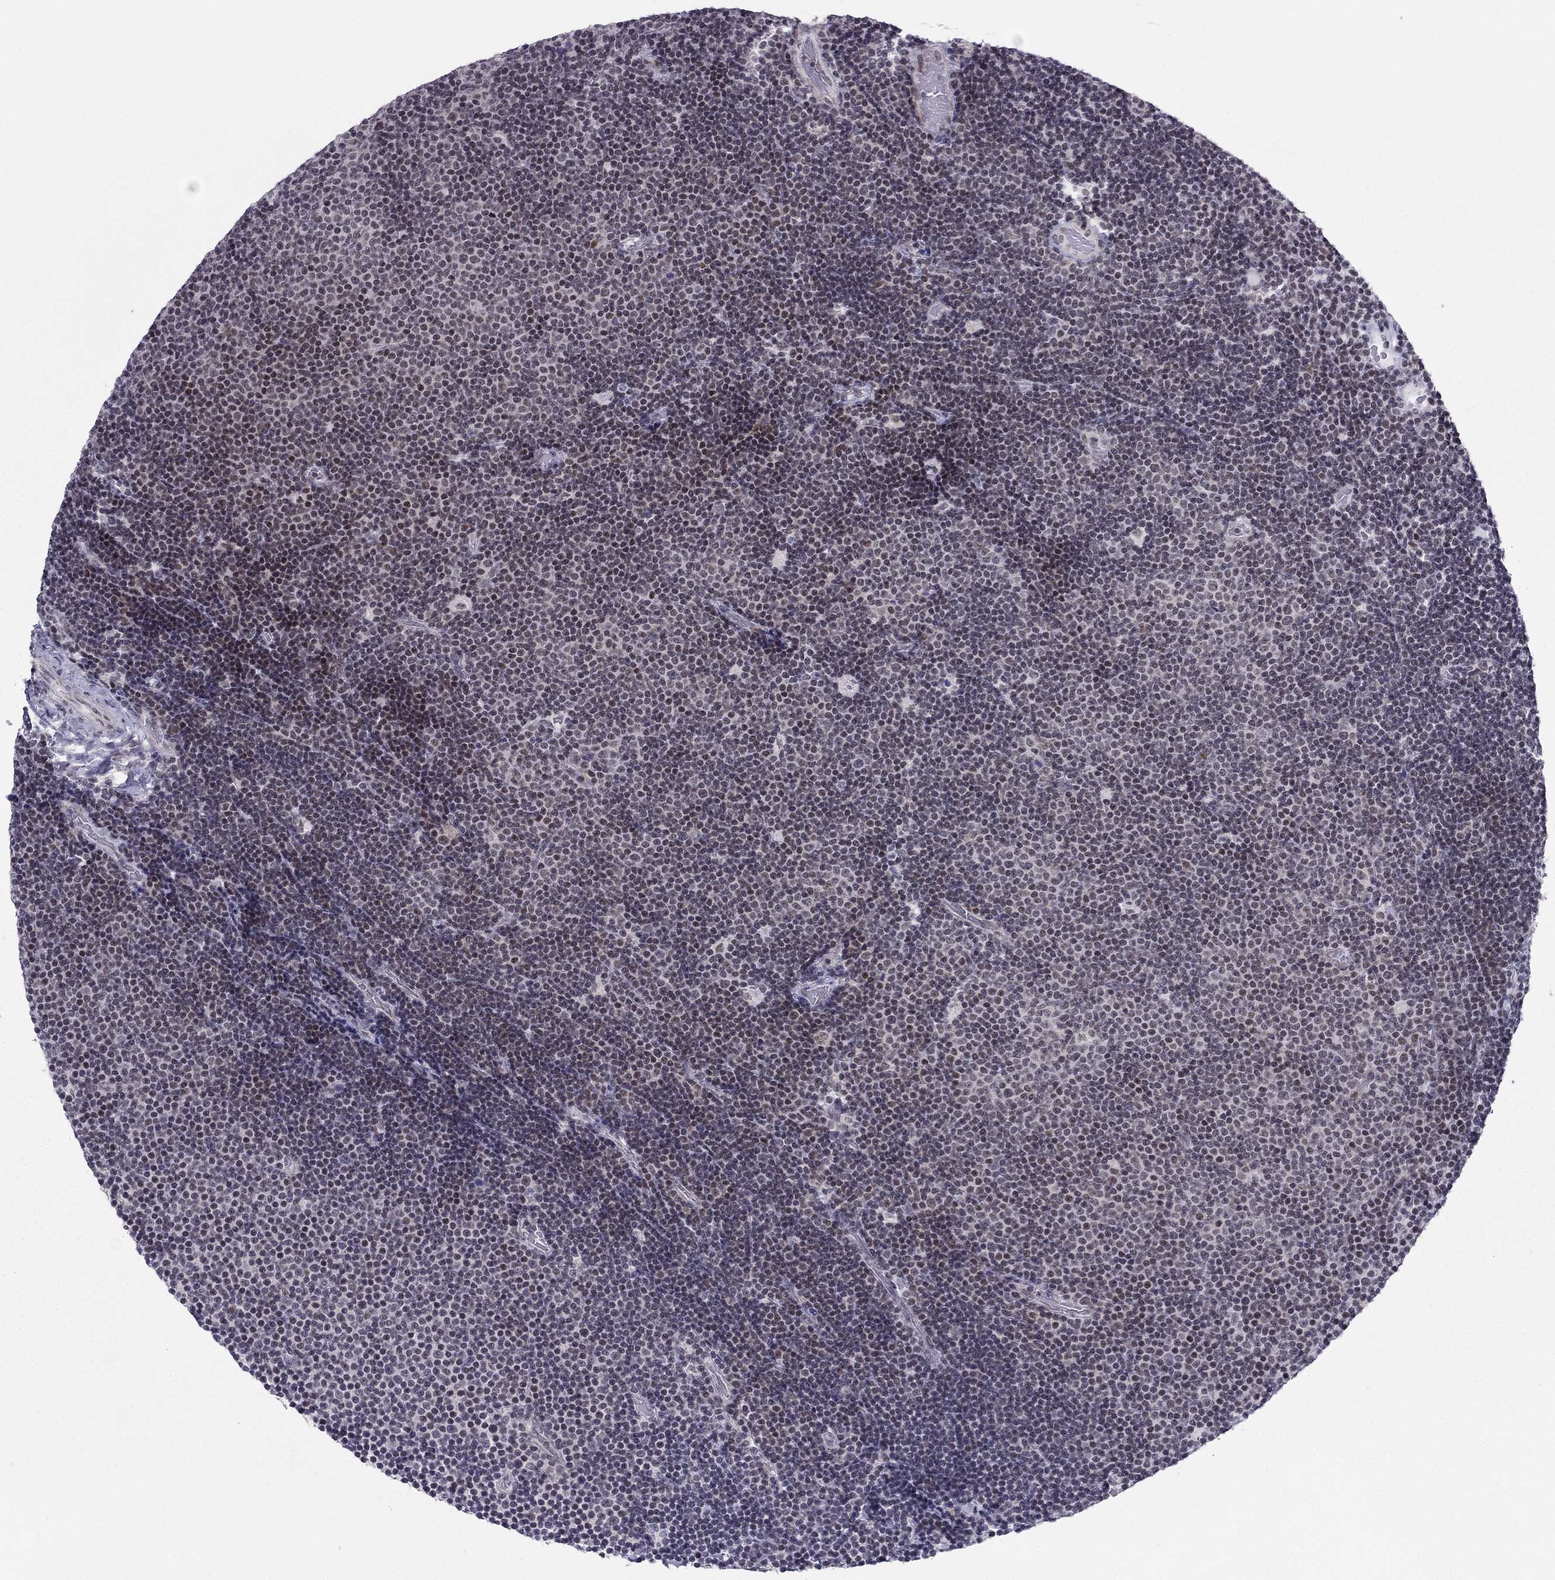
{"staining": {"intensity": "negative", "quantity": "none", "location": "none"}, "tissue": "lymphoma", "cell_type": "Tumor cells", "image_type": "cancer", "snomed": [{"axis": "morphology", "description": "Malignant lymphoma, non-Hodgkin's type, Low grade"}, {"axis": "topography", "description": "Brain"}], "caption": "Tumor cells are negative for protein expression in human lymphoma.", "gene": "RPRD2", "patient": {"sex": "female", "age": 66}}